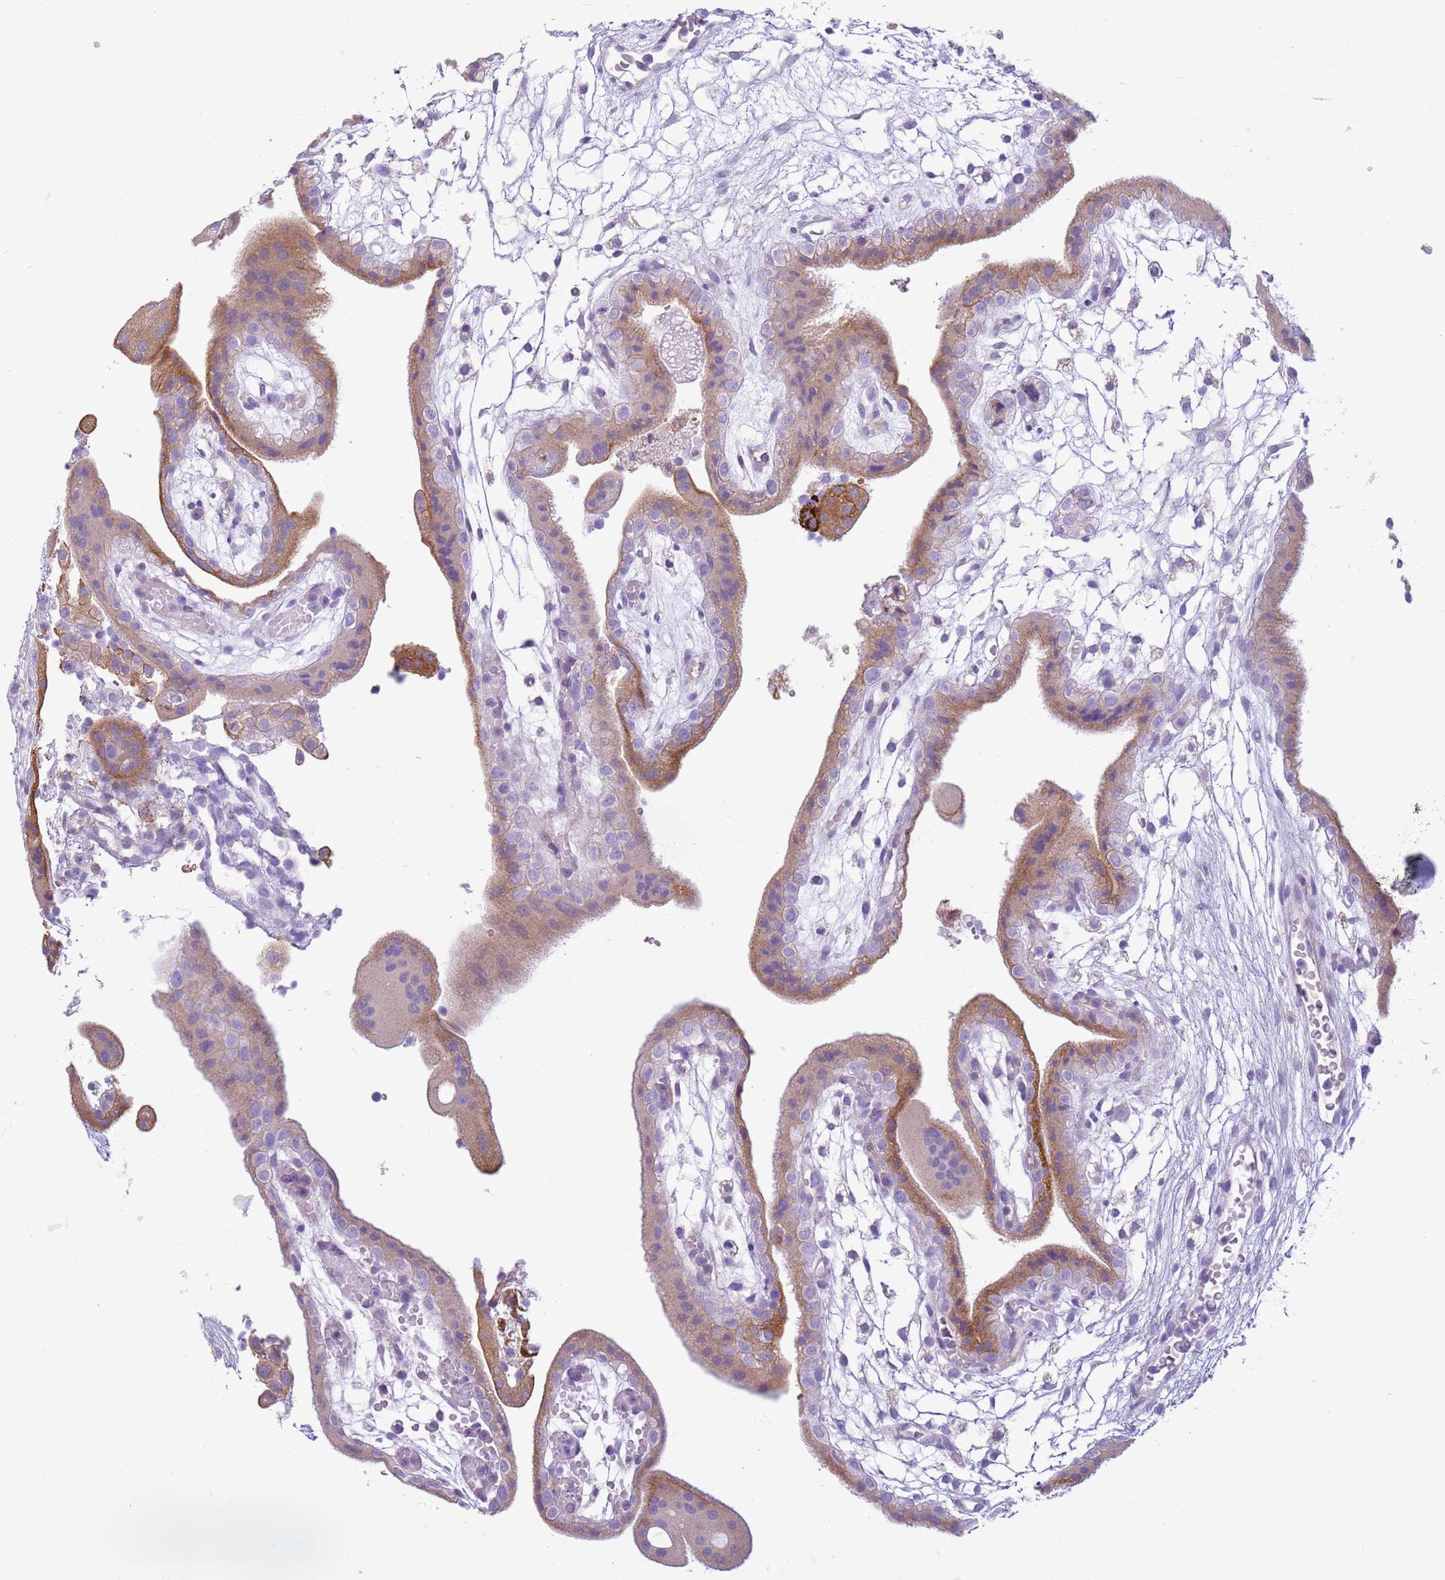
{"staining": {"intensity": "moderate", "quantity": "<25%", "location": "cytoplasmic/membranous"}, "tissue": "placenta", "cell_type": "Decidual cells", "image_type": "normal", "snomed": [{"axis": "morphology", "description": "Normal tissue, NOS"}, {"axis": "topography", "description": "Placenta"}], "caption": "Protein expression by immunohistochemistry shows moderate cytoplasmic/membranous expression in about <25% of decidual cells in normal placenta. Nuclei are stained in blue.", "gene": "OAF", "patient": {"sex": "female", "age": 18}}